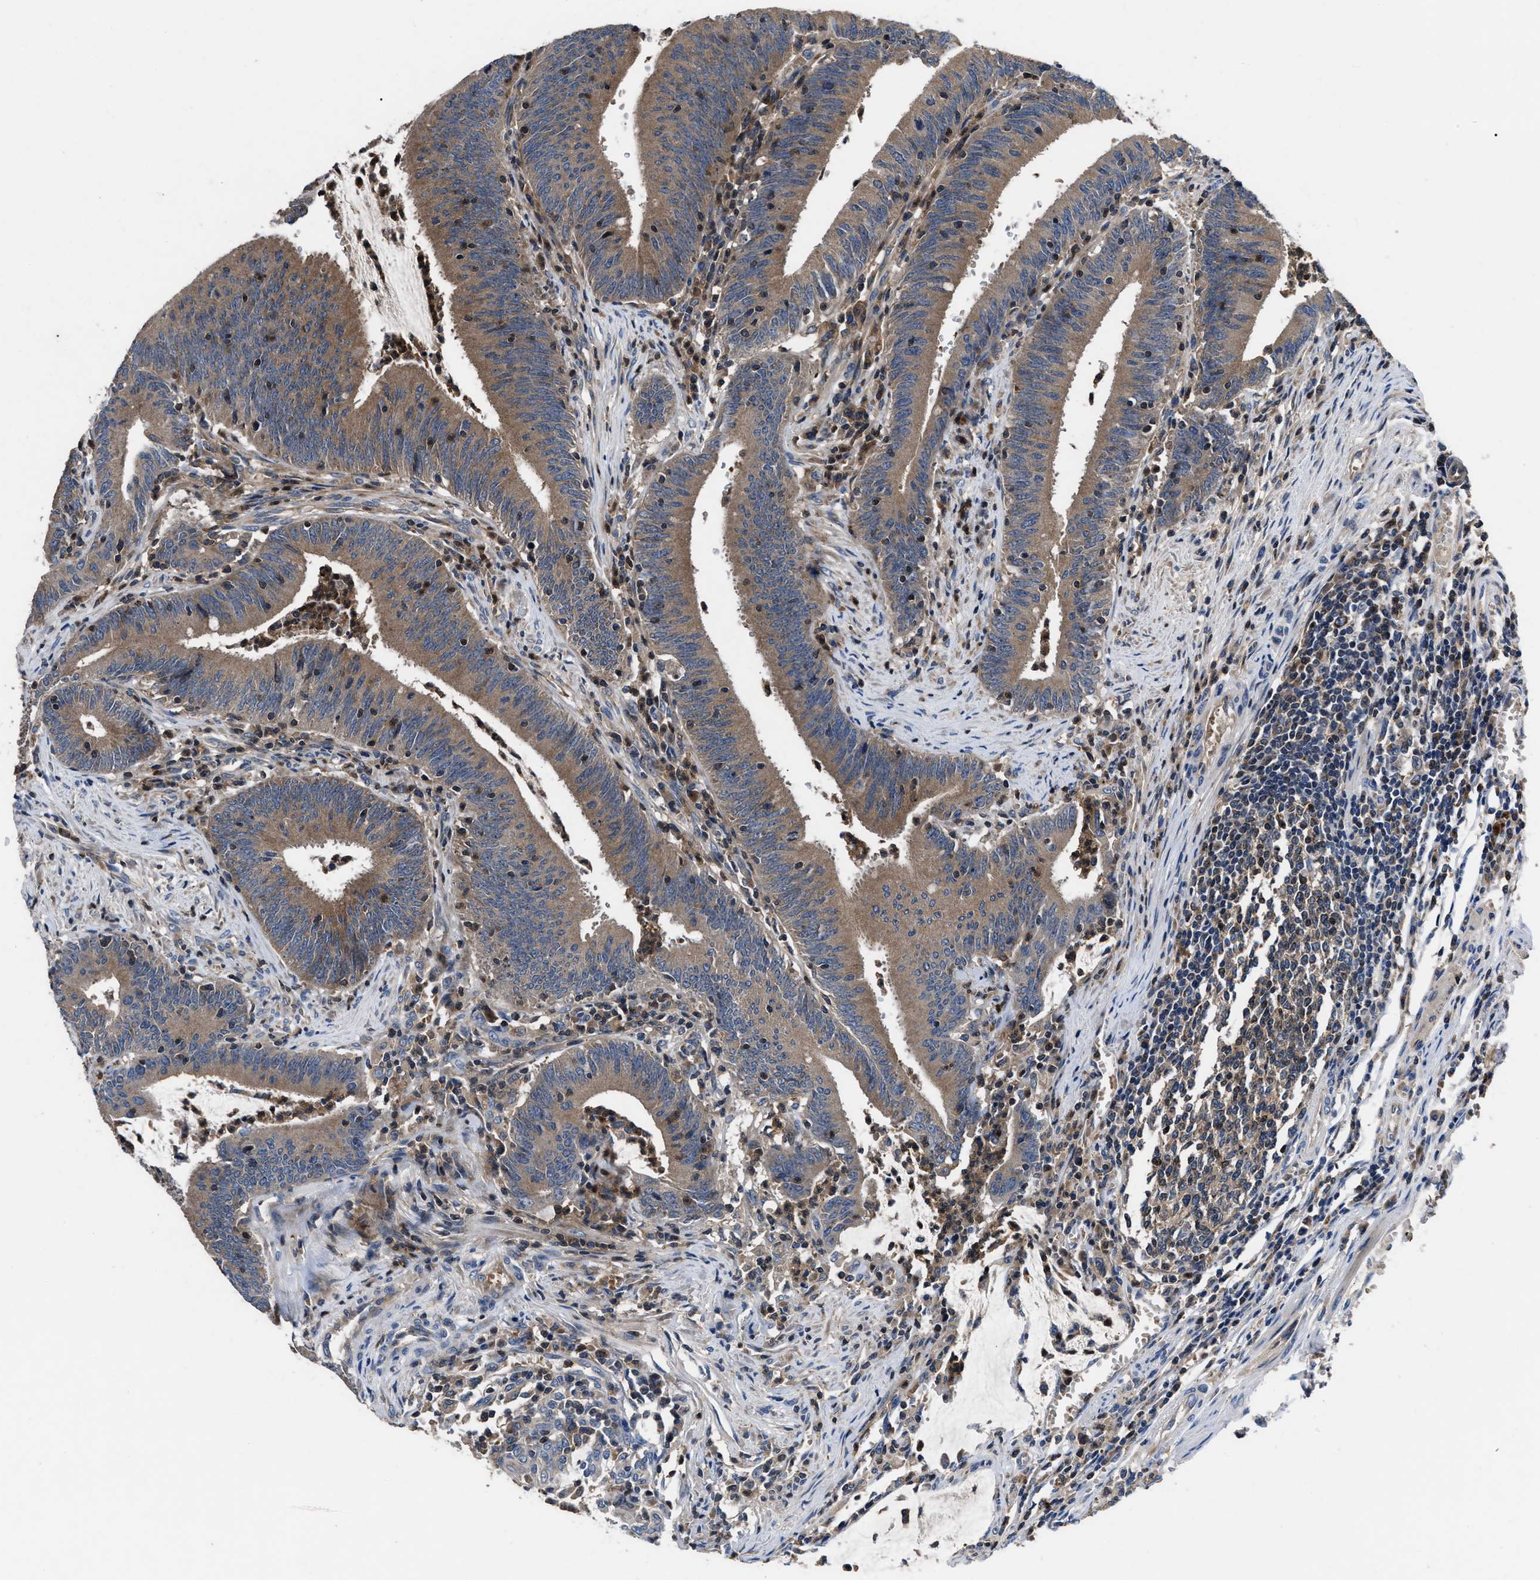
{"staining": {"intensity": "weak", "quantity": ">75%", "location": "cytoplasmic/membranous"}, "tissue": "colorectal cancer", "cell_type": "Tumor cells", "image_type": "cancer", "snomed": [{"axis": "morphology", "description": "Normal tissue, NOS"}, {"axis": "morphology", "description": "Adenocarcinoma, NOS"}, {"axis": "topography", "description": "Rectum"}], "caption": "Immunohistochemical staining of colorectal cancer (adenocarcinoma) displays low levels of weak cytoplasmic/membranous staining in approximately >75% of tumor cells.", "gene": "YBEY", "patient": {"sex": "female", "age": 66}}